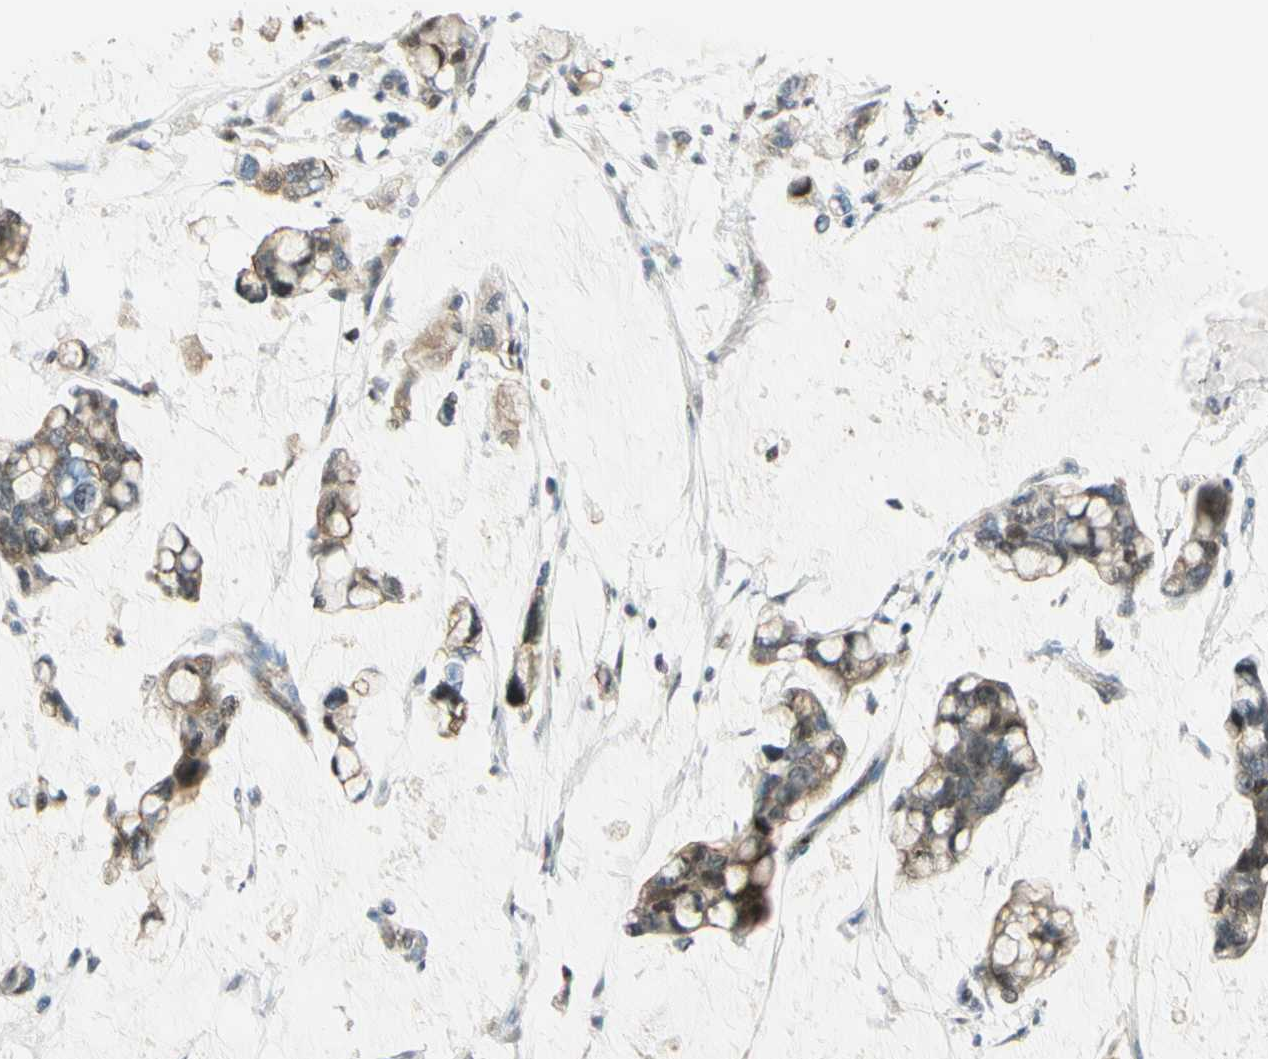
{"staining": {"intensity": "weak", "quantity": ">75%", "location": "cytoplasmic/membranous"}, "tissue": "stomach cancer", "cell_type": "Tumor cells", "image_type": "cancer", "snomed": [{"axis": "morphology", "description": "Adenocarcinoma, NOS"}, {"axis": "topography", "description": "Stomach, lower"}], "caption": "IHC of stomach cancer (adenocarcinoma) displays low levels of weak cytoplasmic/membranous positivity in approximately >75% of tumor cells. The protein is shown in brown color, while the nuclei are stained blue.", "gene": "NPDC1", "patient": {"sex": "male", "age": 84}}